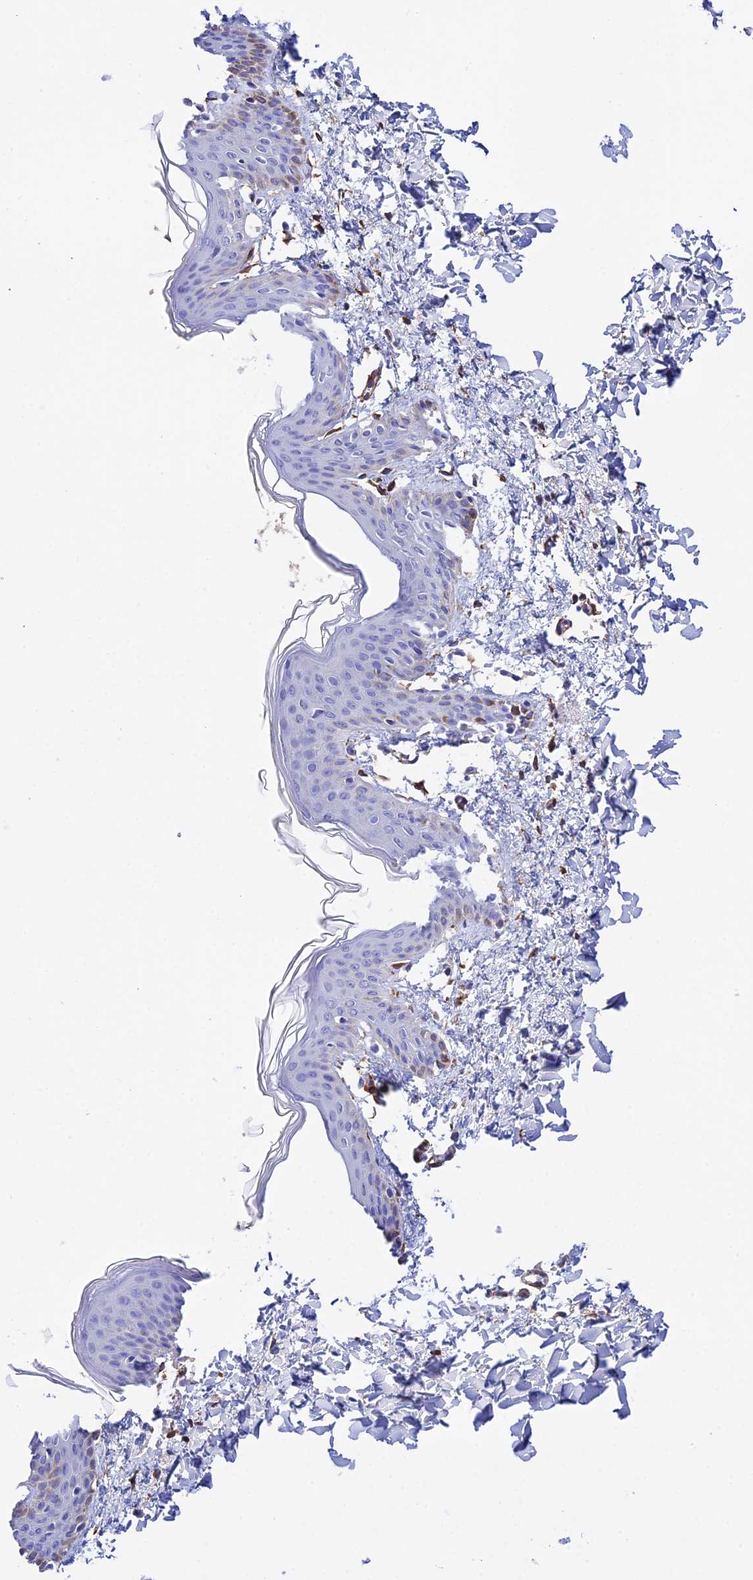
{"staining": {"intensity": "moderate", "quantity": ">75%", "location": "cytoplasmic/membranous"}, "tissue": "skin", "cell_type": "Fibroblasts", "image_type": "normal", "snomed": [{"axis": "morphology", "description": "Normal tissue, NOS"}, {"axis": "topography", "description": "Skin"}], "caption": "Skin stained for a protein shows moderate cytoplasmic/membranous positivity in fibroblasts. Nuclei are stained in blue.", "gene": "MXRA7", "patient": {"sex": "female", "age": 17}}